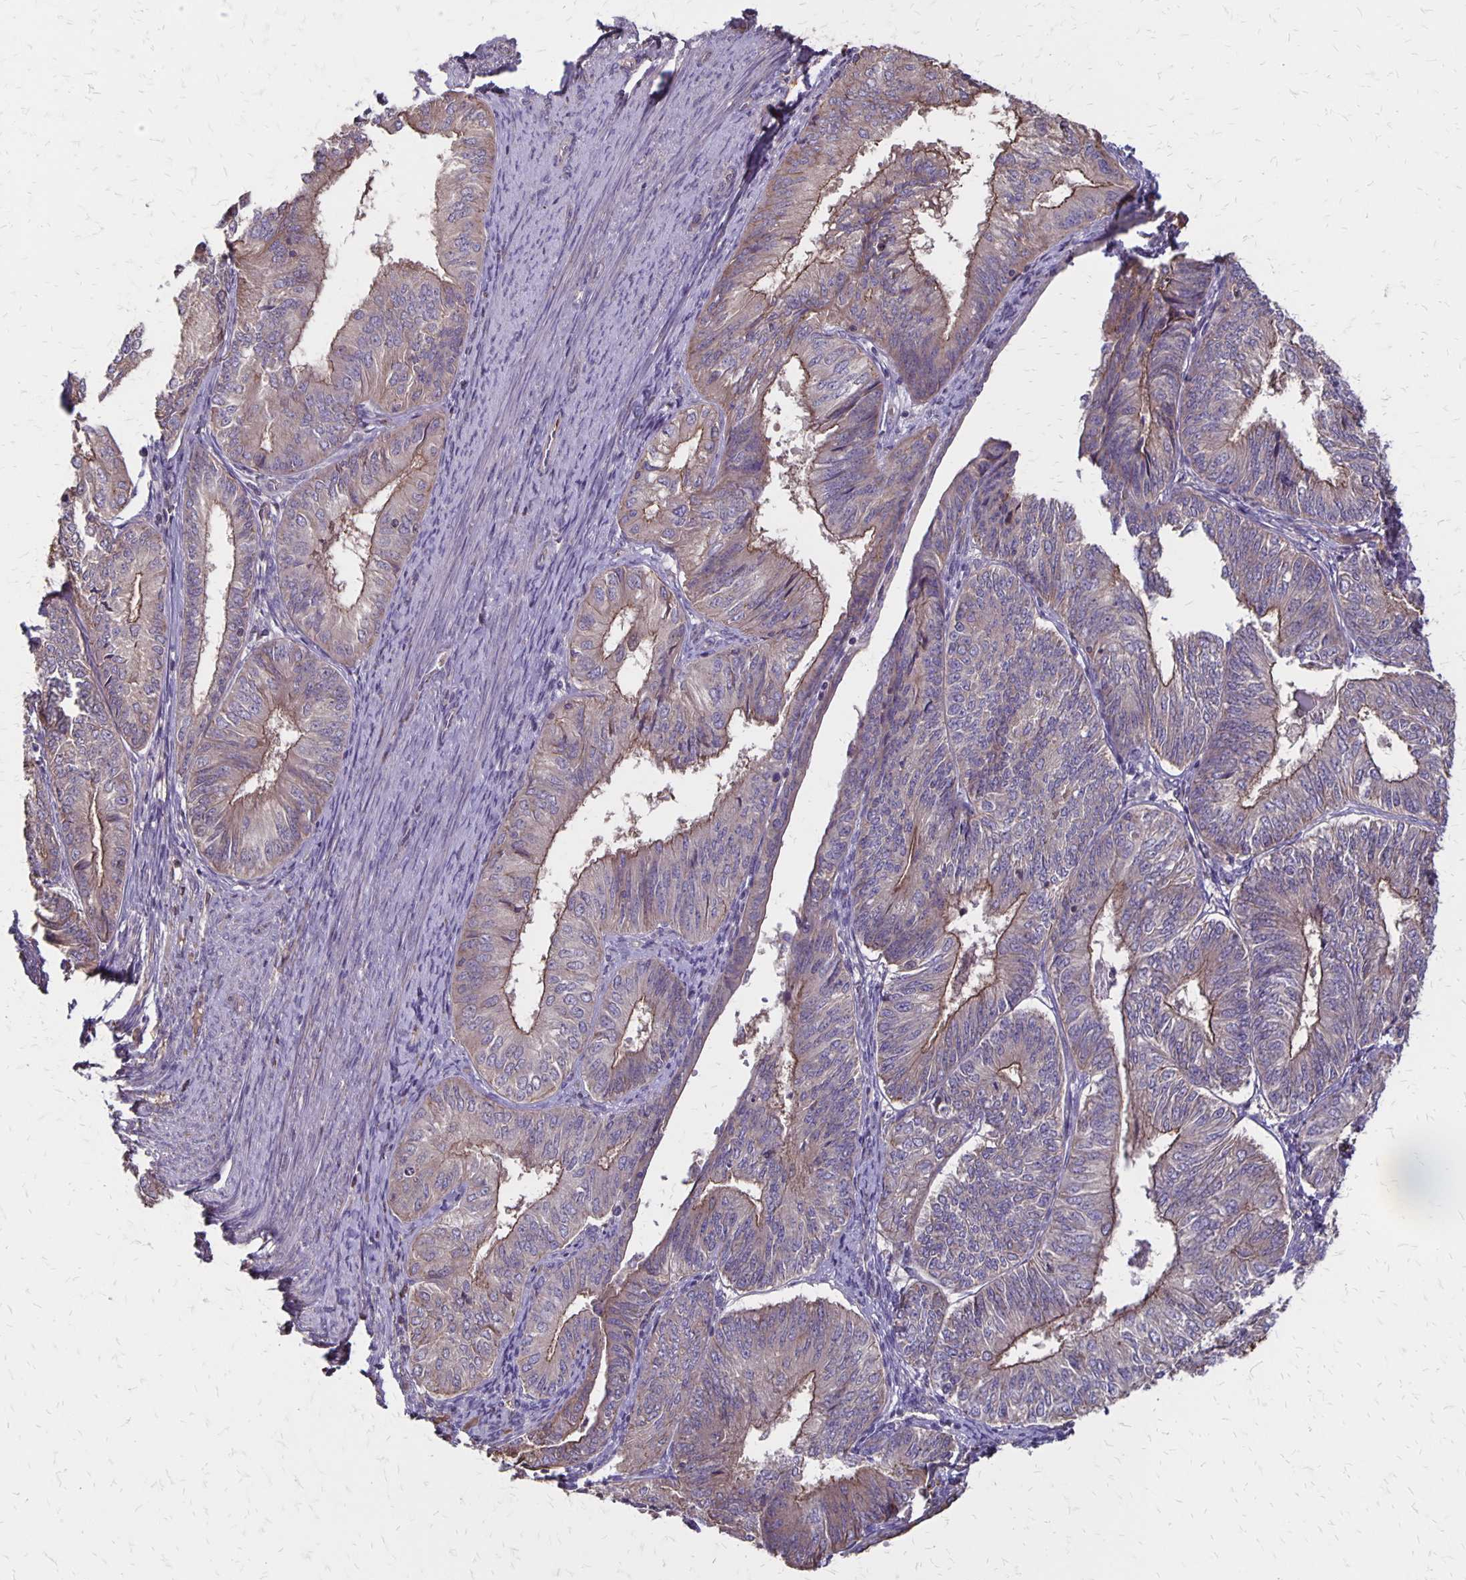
{"staining": {"intensity": "weak", "quantity": "25%-75%", "location": "cytoplasmic/membranous"}, "tissue": "endometrial cancer", "cell_type": "Tumor cells", "image_type": "cancer", "snomed": [{"axis": "morphology", "description": "Adenocarcinoma, NOS"}, {"axis": "topography", "description": "Endometrium"}], "caption": "IHC staining of endometrial cancer (adenocarcinoma), which shows low levels of weak cytoplasmic/membranous expression in approximately 25%-75% of tumor cells indicating weak cytoplasmic/membranous protein expression. The staining was performed using DAB (3,3'-diaminobenzidine) (brown) for protein detection and nuclei were counterstained in hematoxylin (blue).", "gene": "PROM2", "patient": {"sex": "female", "age": 58}}